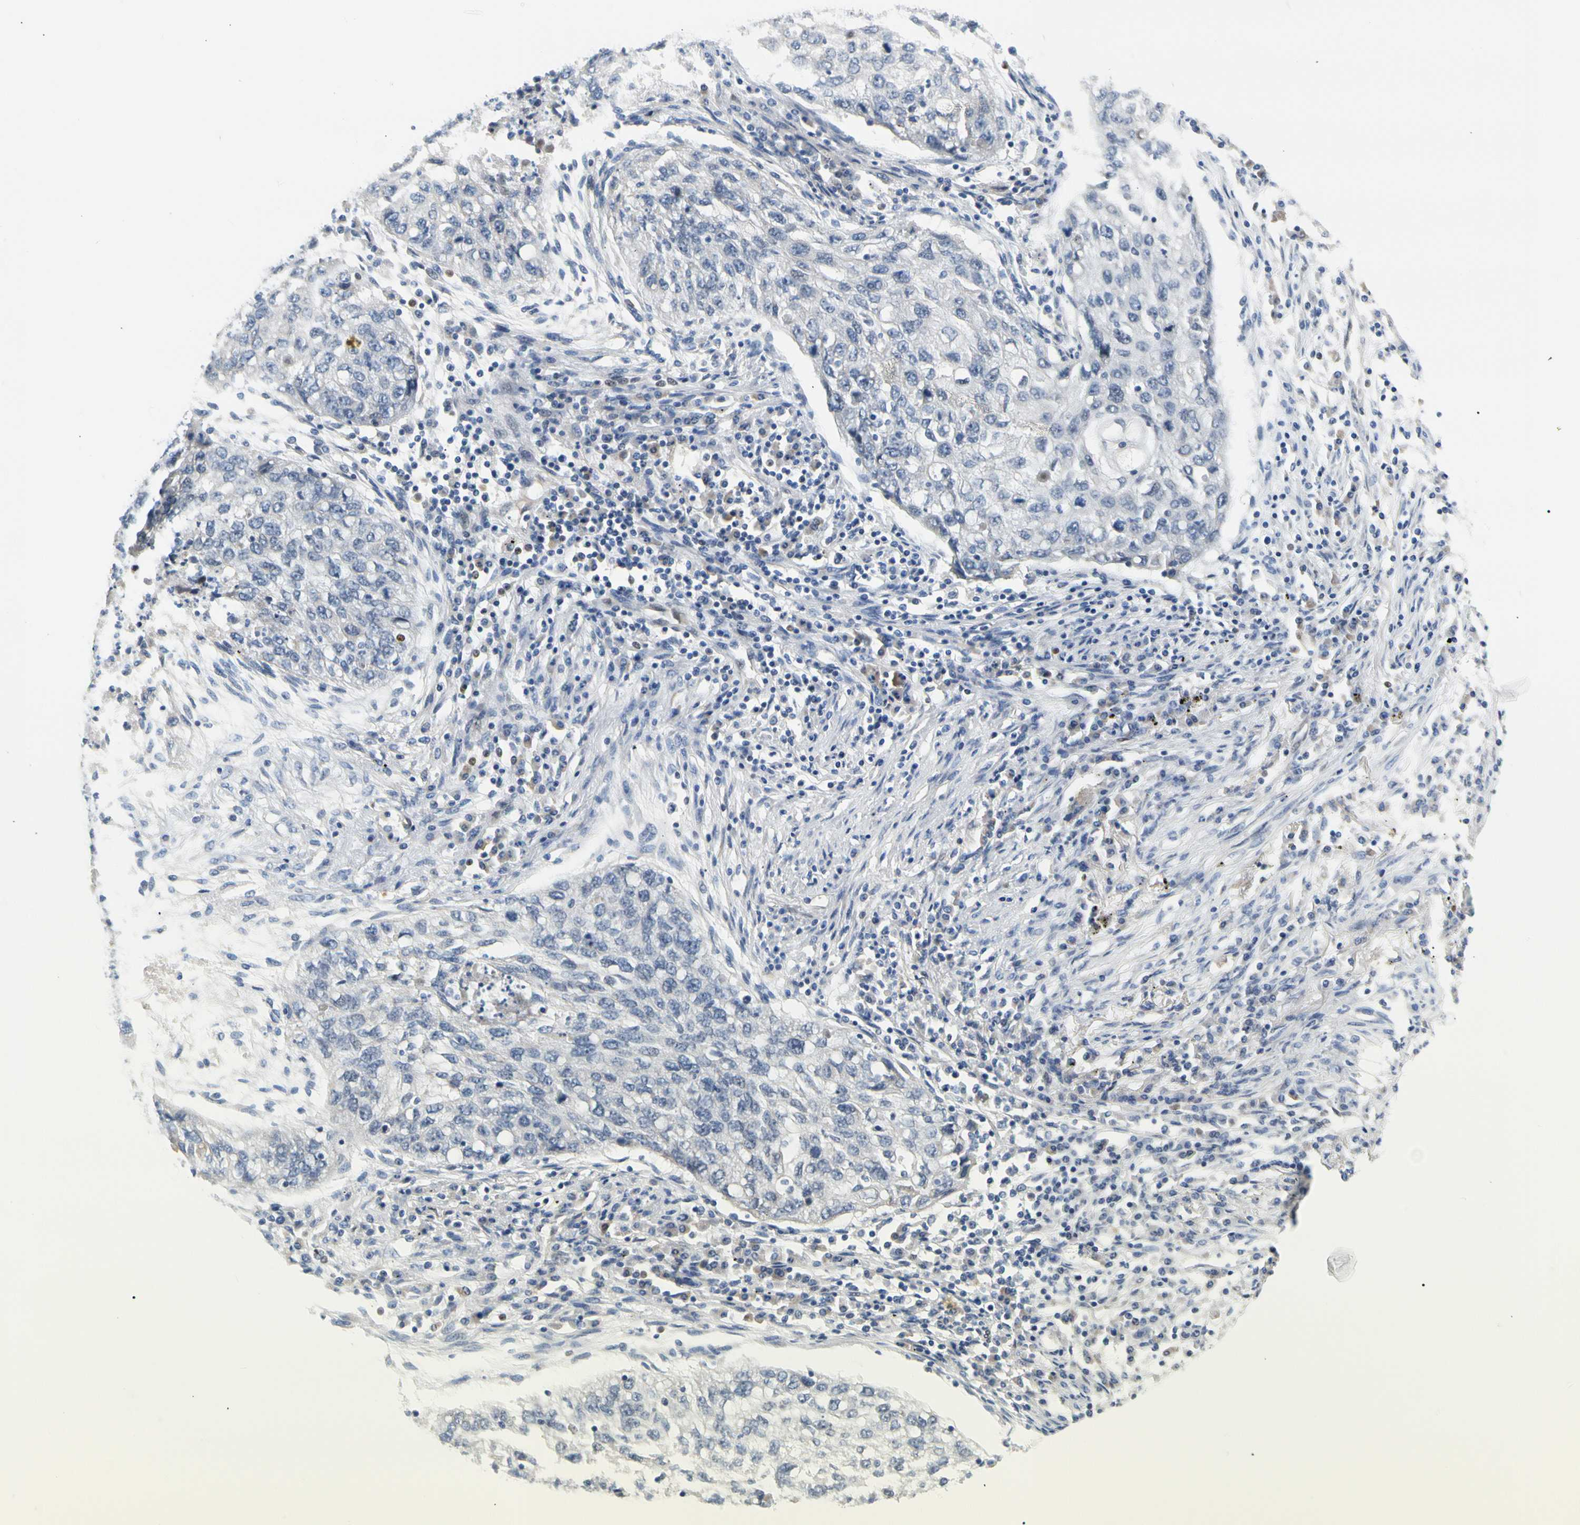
{"staining": {"intensity": "negative", "quantity": "none", "location": "none"}, "tissue": "lung cancer", "cell_type": "Tumor cells", "image_type": "cancer", "snomed": [{"axis": "morphology", "description": "Squamous cell carcinoma, NOS"}, {"axis": "topography", "description": "Lung"}], "caption": "DAB immunohistochemical staining of human lung cancer displays no significant positivity in tumor cells.", "gene": "NFIA", "patient": {"sex": "female", "age": 63}}